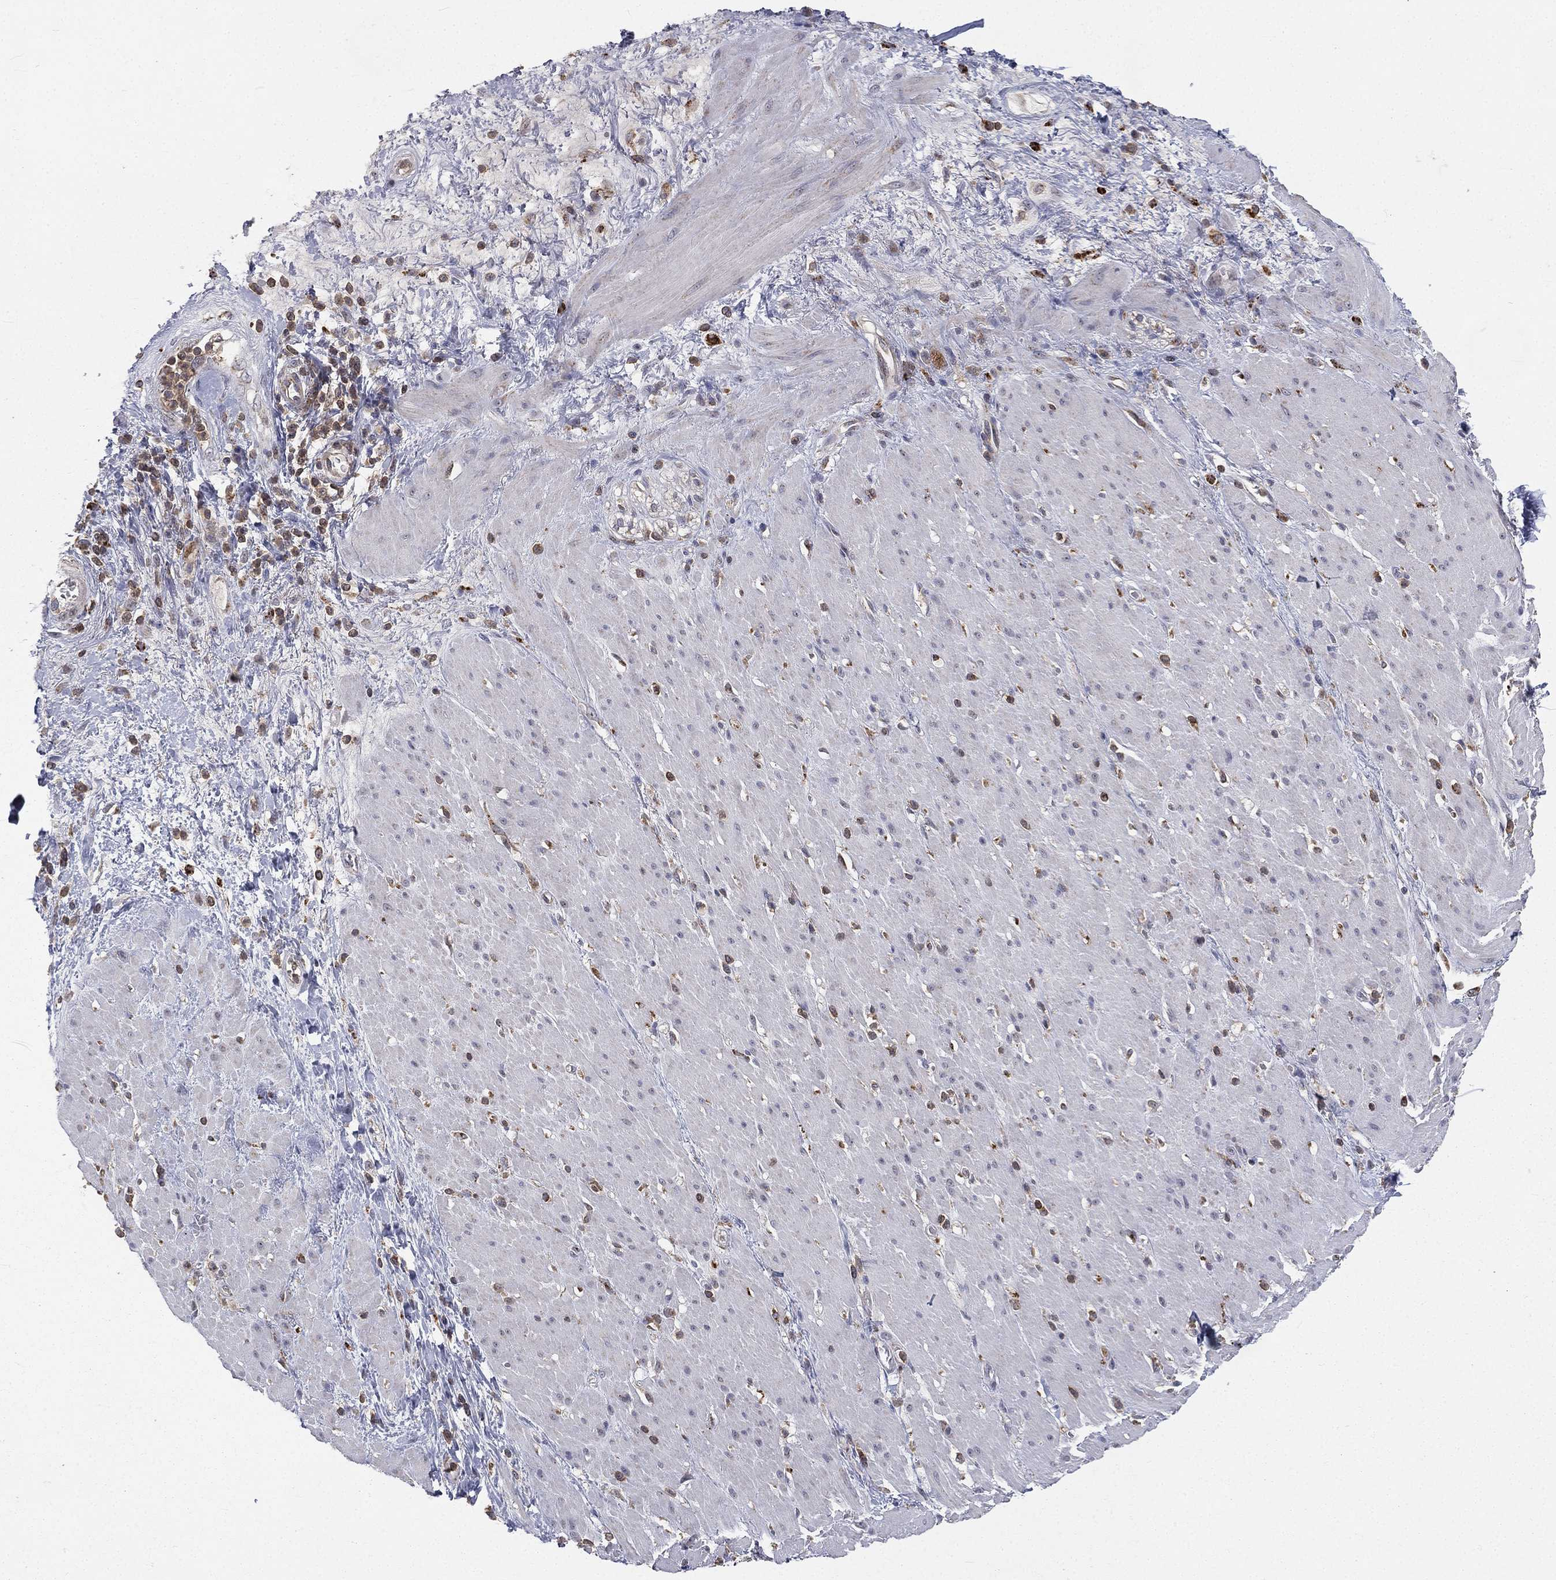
{"staining": {"intensity": "negative", "quantity": "none", "location": "none"}, "tissue": "smooth muscle", "cell_type": "Smooth muscle cells", "image_type": "normal", "snomed": [{"axis": "morphology", "description": "Normal tissue, NOS"}, {"axis": "topography", "description": "Soft tissue"}, {"axis": "topography", "description": "Smooth muscle"}], "caption": "Immunohistochemical staining of normal smooth muscle demonstrates no significant staining in smooth muscle cells.", "gene": "RIN3", "patient": {"sex": "male", "age": 72}}